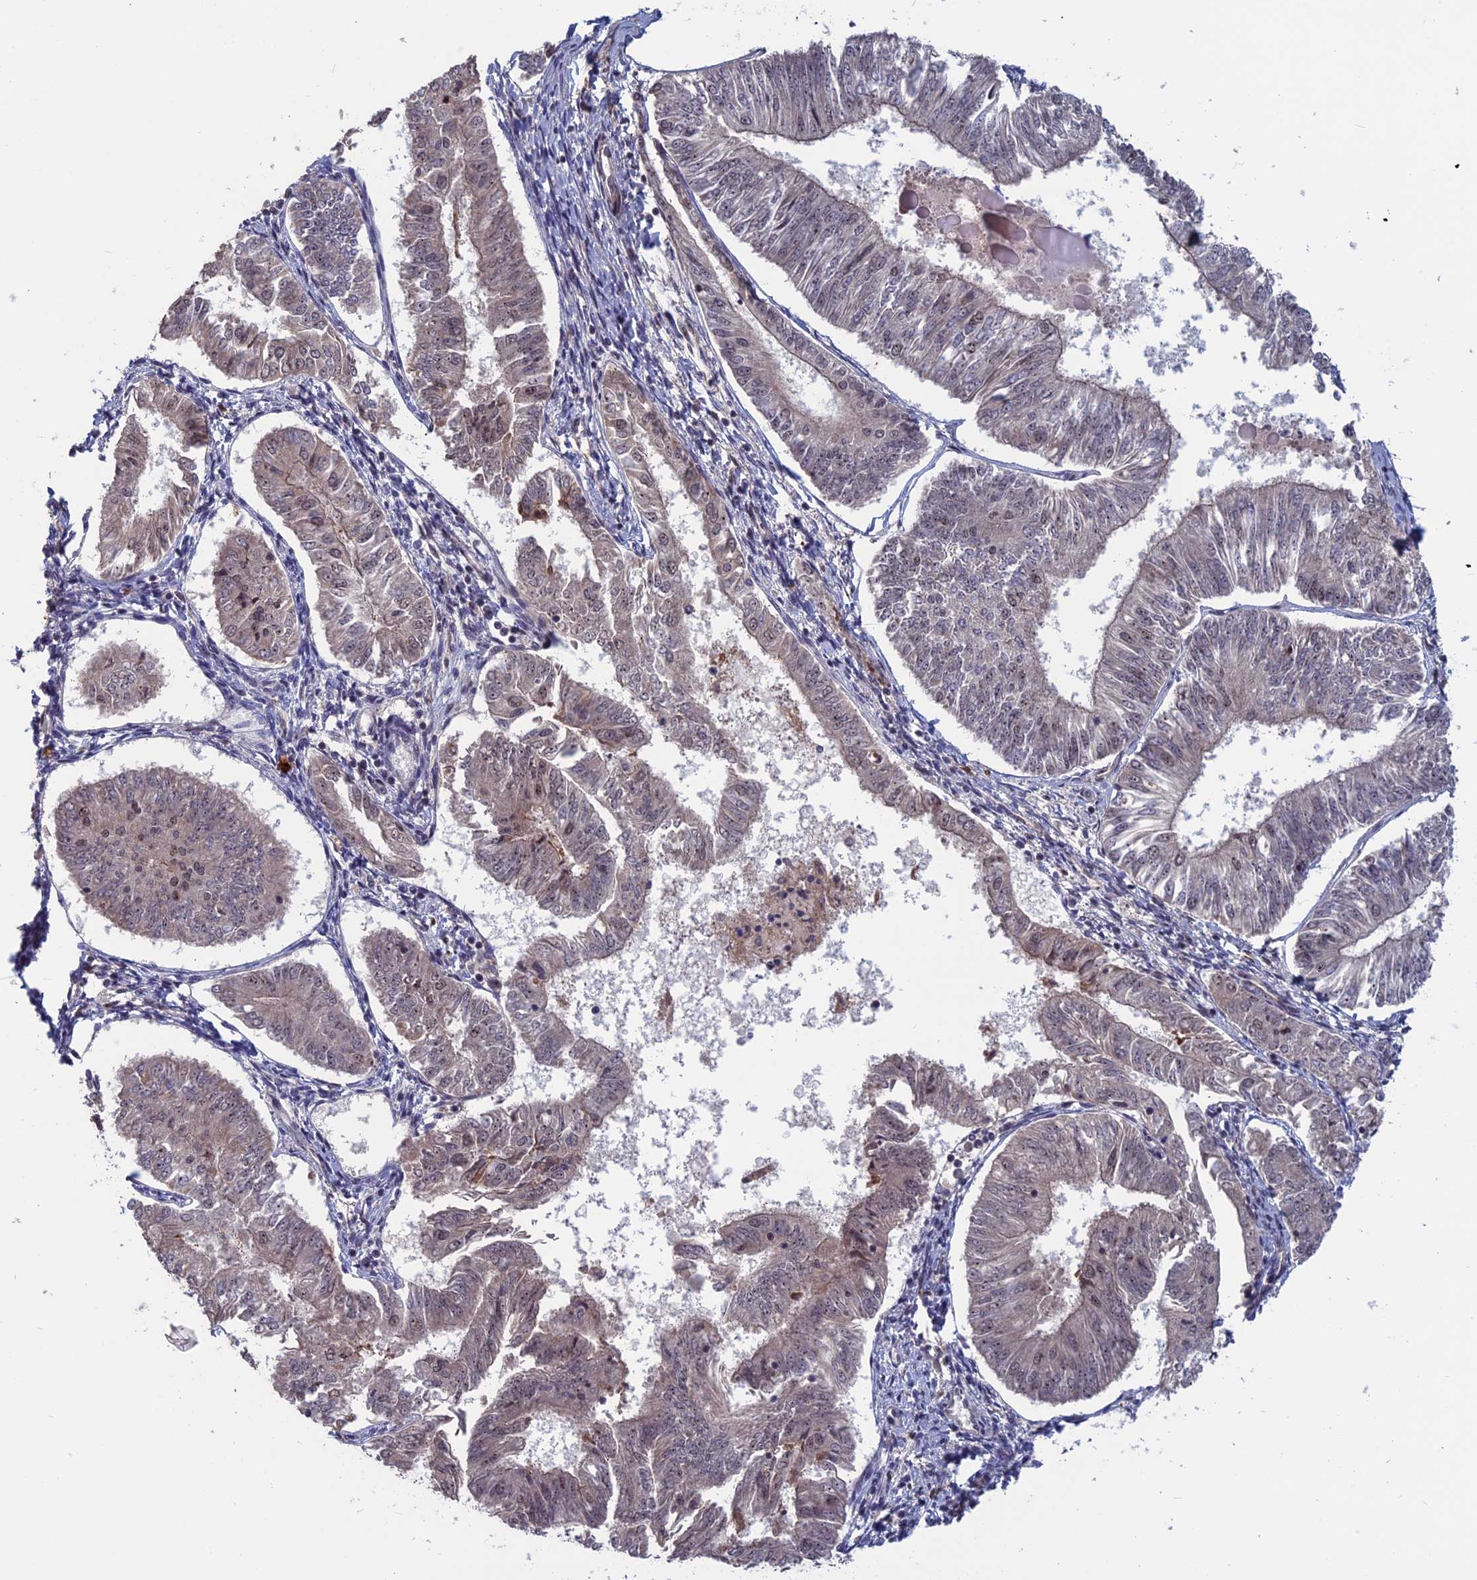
{"staining": {"intensity": "negative", "quantity": "none", "location": "none"}, "tissue": "endometrial cancer", "cell_type": "Tumor cells", "image_type": "cancer", "snomed": [{"axis": "morphology", "description": "Adenocarcinoma, NOS"}, {"axis": "topography", "description": "Endometrium"}], "caption": "Tumor cells are negative for protein expression in human endometrial cancer (adenocarcinoma).", "gene": "CACTIN", "patient": {"sex": "female", "age": 58}}